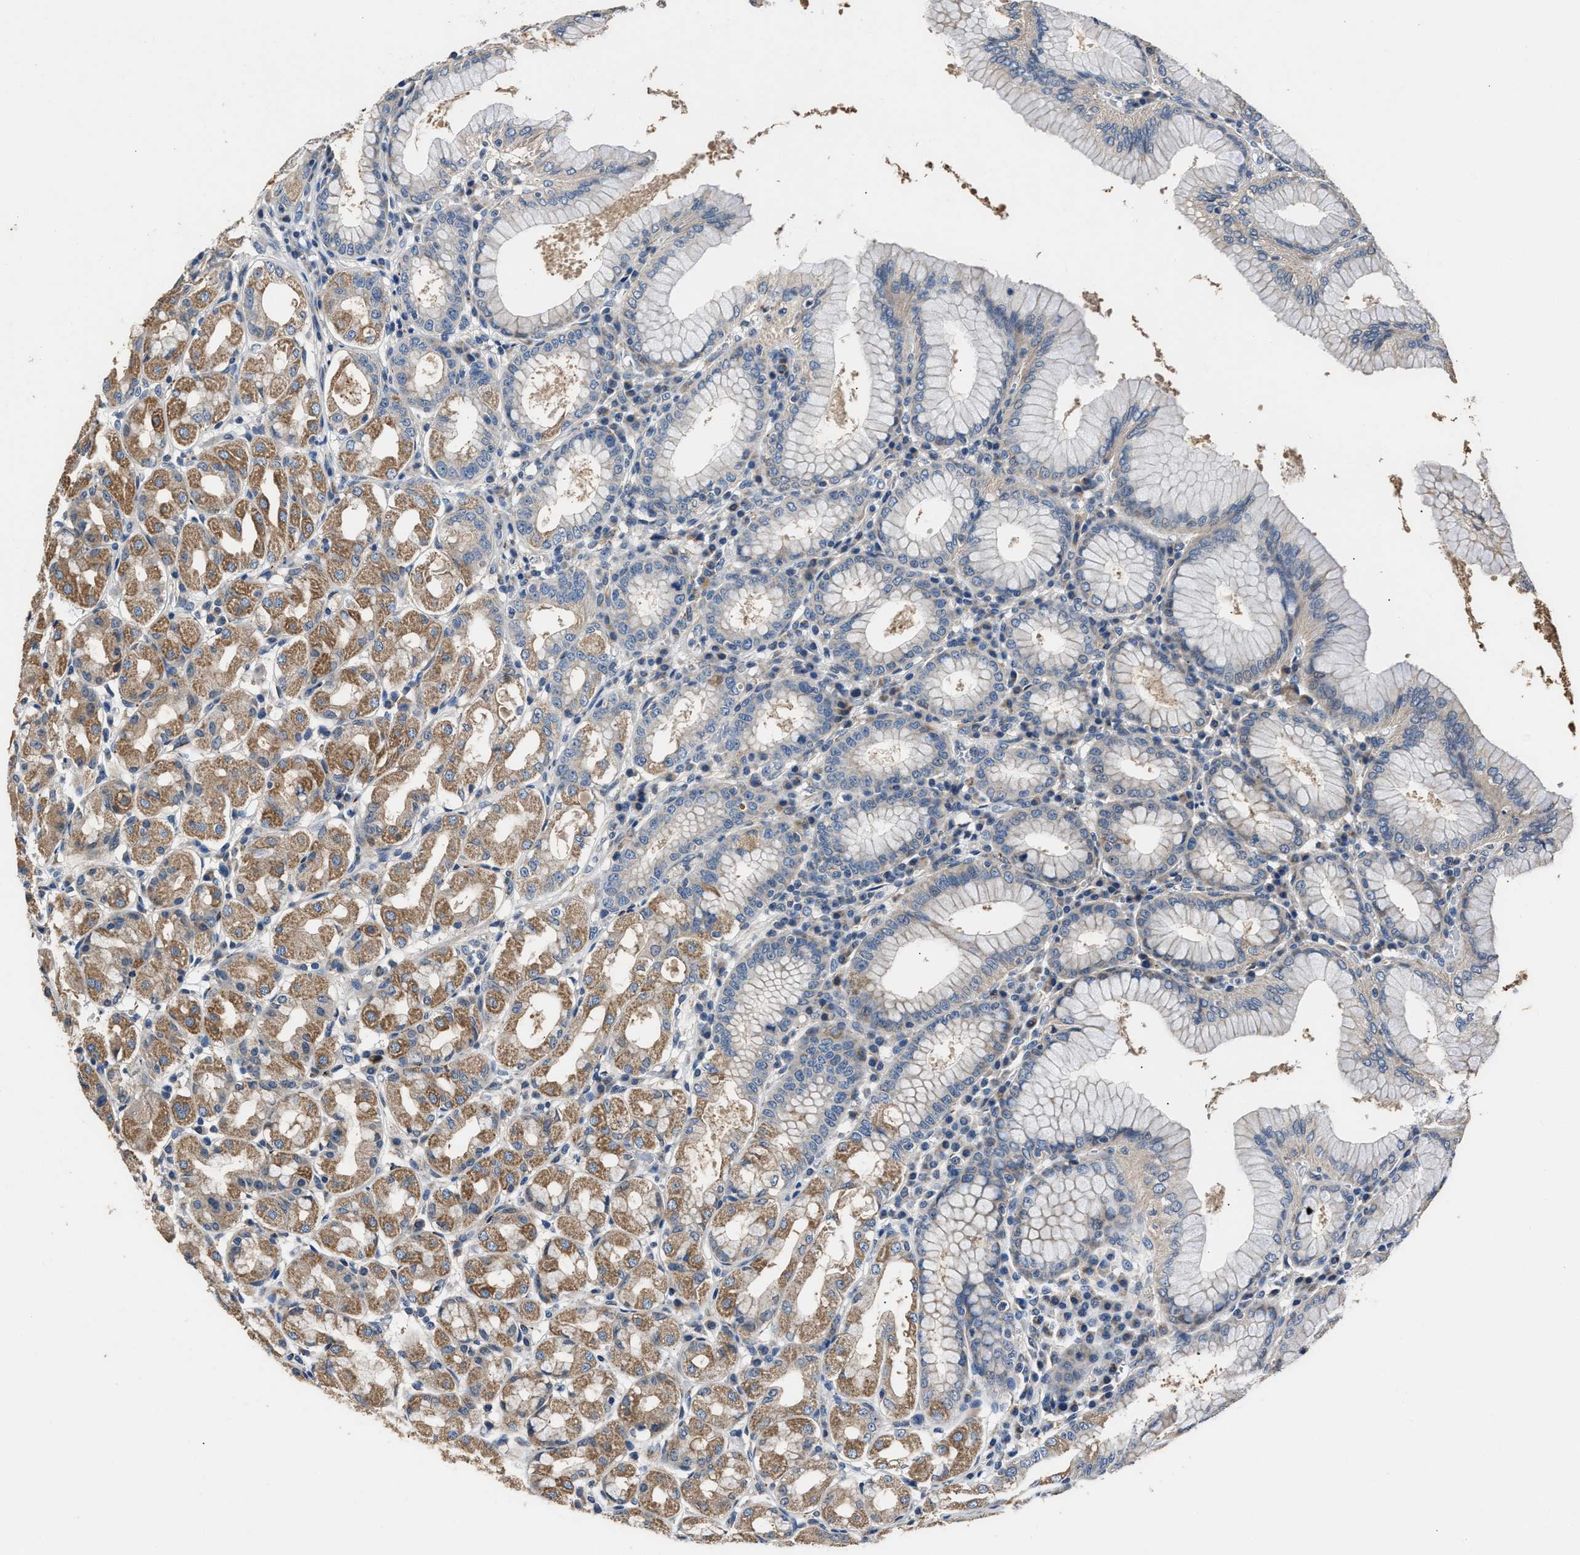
{"staining": {"intensity": "moderate", "quantity": "25%-75%", "location": "cytoplasmic/membranous"}, "tissue": "stomach", "cell_type": "Glandular cells", "image_type": "normal", "snomed": [{"axis": "morphology", "description": "Normal tissue, NOS"}, {"axis": "topography", "description": "Stomach"}, {"axis": "topography", "description": "Stomach, lower"}], "caption": "Immunohistochemistry (IHC) histopathology image of benign stomach: human stomach stained using immunohistochemistry exhibits medium levels of moderate protein expression localized specifically in the cytoplasmic/membranous of glandular cells, appearing as a cytoplasmic/membranous brown color.", "gene": "DNAJC24", "patient": {"sex": "female", "age": 56}}